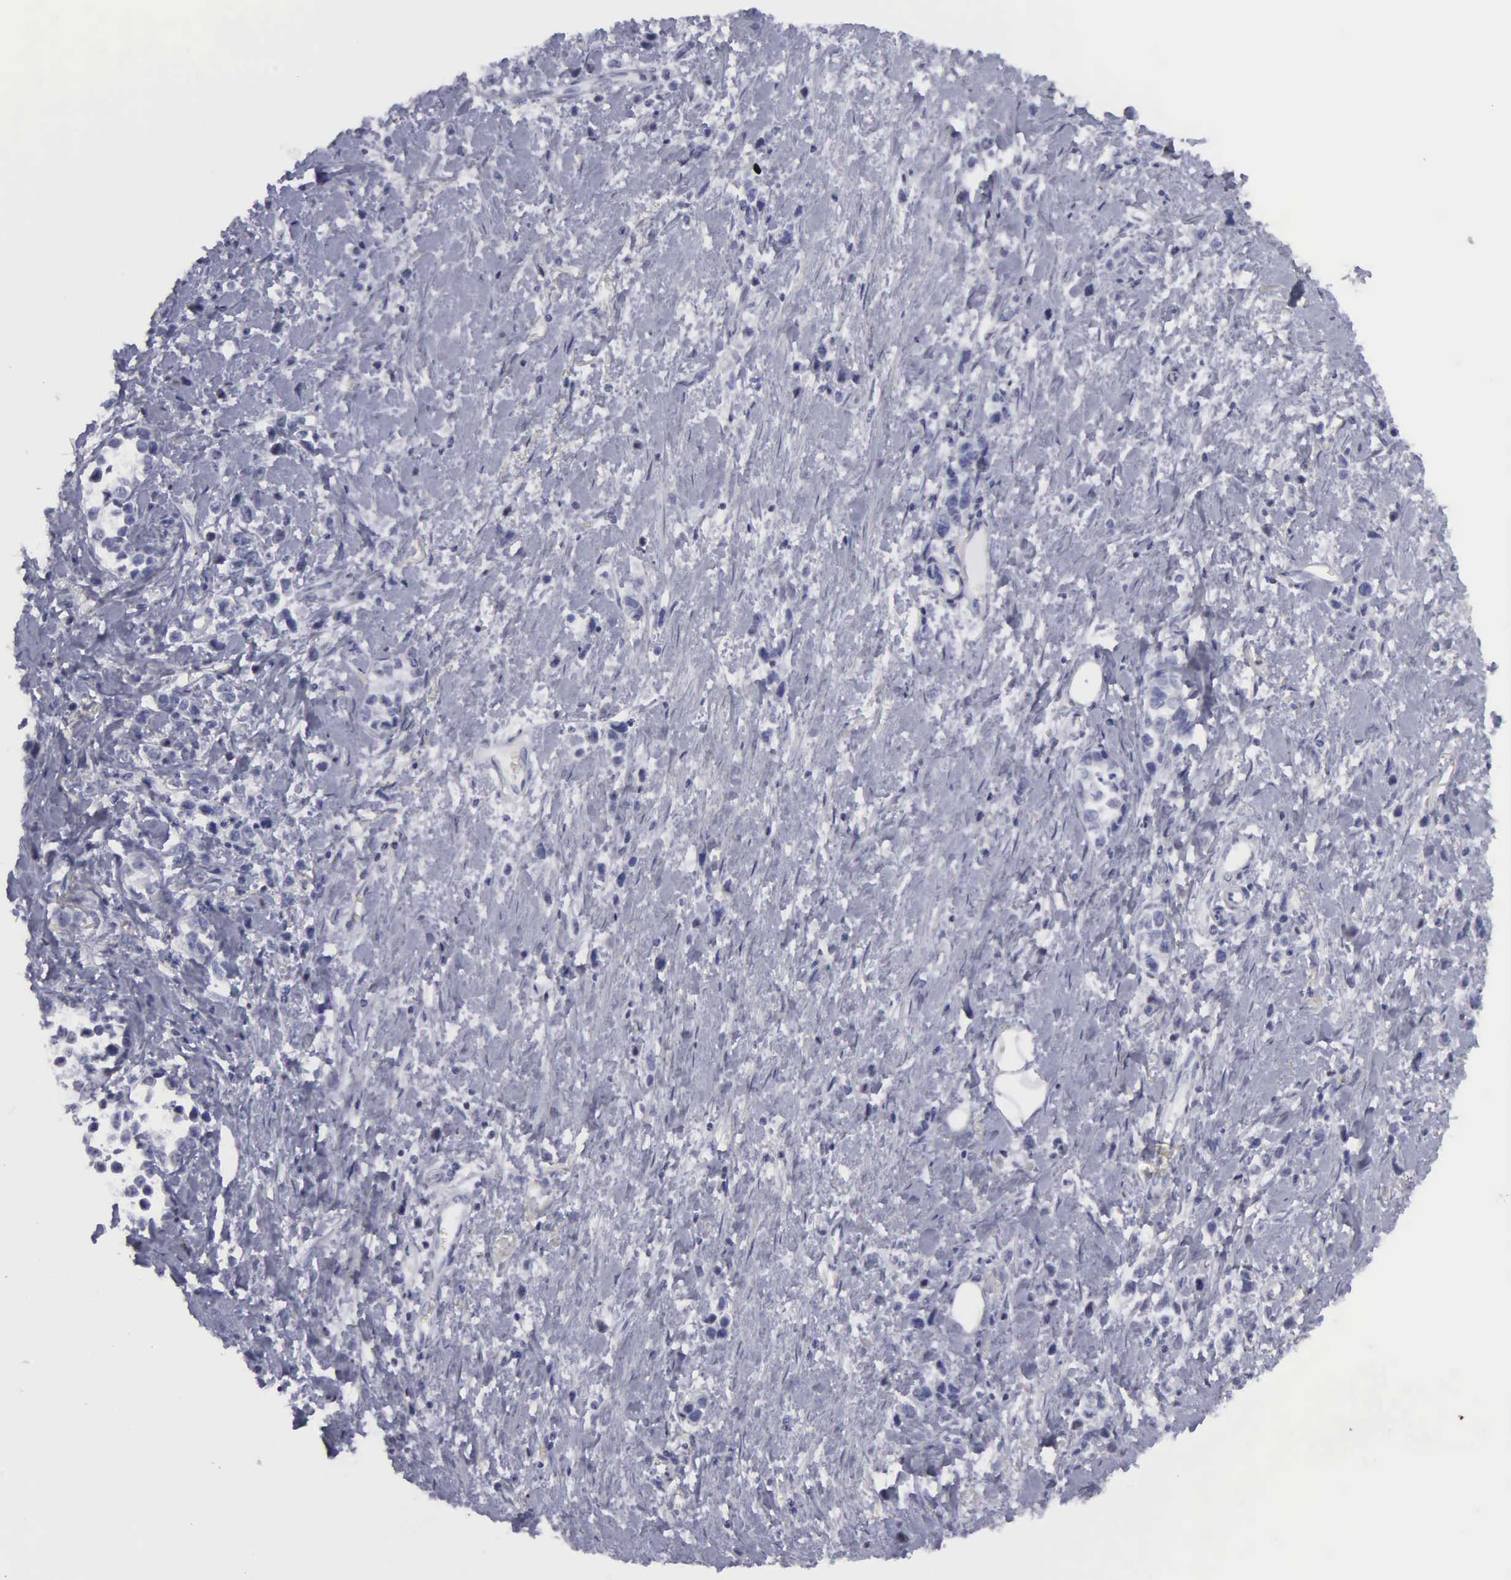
{"staining": {"intensity": "strong", "quantity": ">75%", "location": "nuclear"}, "tissue": "stomach cancer", "cell_type": "Tumor cells", "image_type": "cancer", "snomed": [{"axis": "morphology", "description": "Adenocarcinoma, NOS"}, {"axis": "topography", "description": "Stomach, upper"}], "caption": "An image of human stomach cancer stained for a protein demonstrates strong nuclear brown staining in tumor cells. (DAB (3,3'-diaminobenzidine) IHC with brightfield microscopy, high magnification).", "gene": "KIAA0586", "patient": {"sex": "male", "age": 76}}